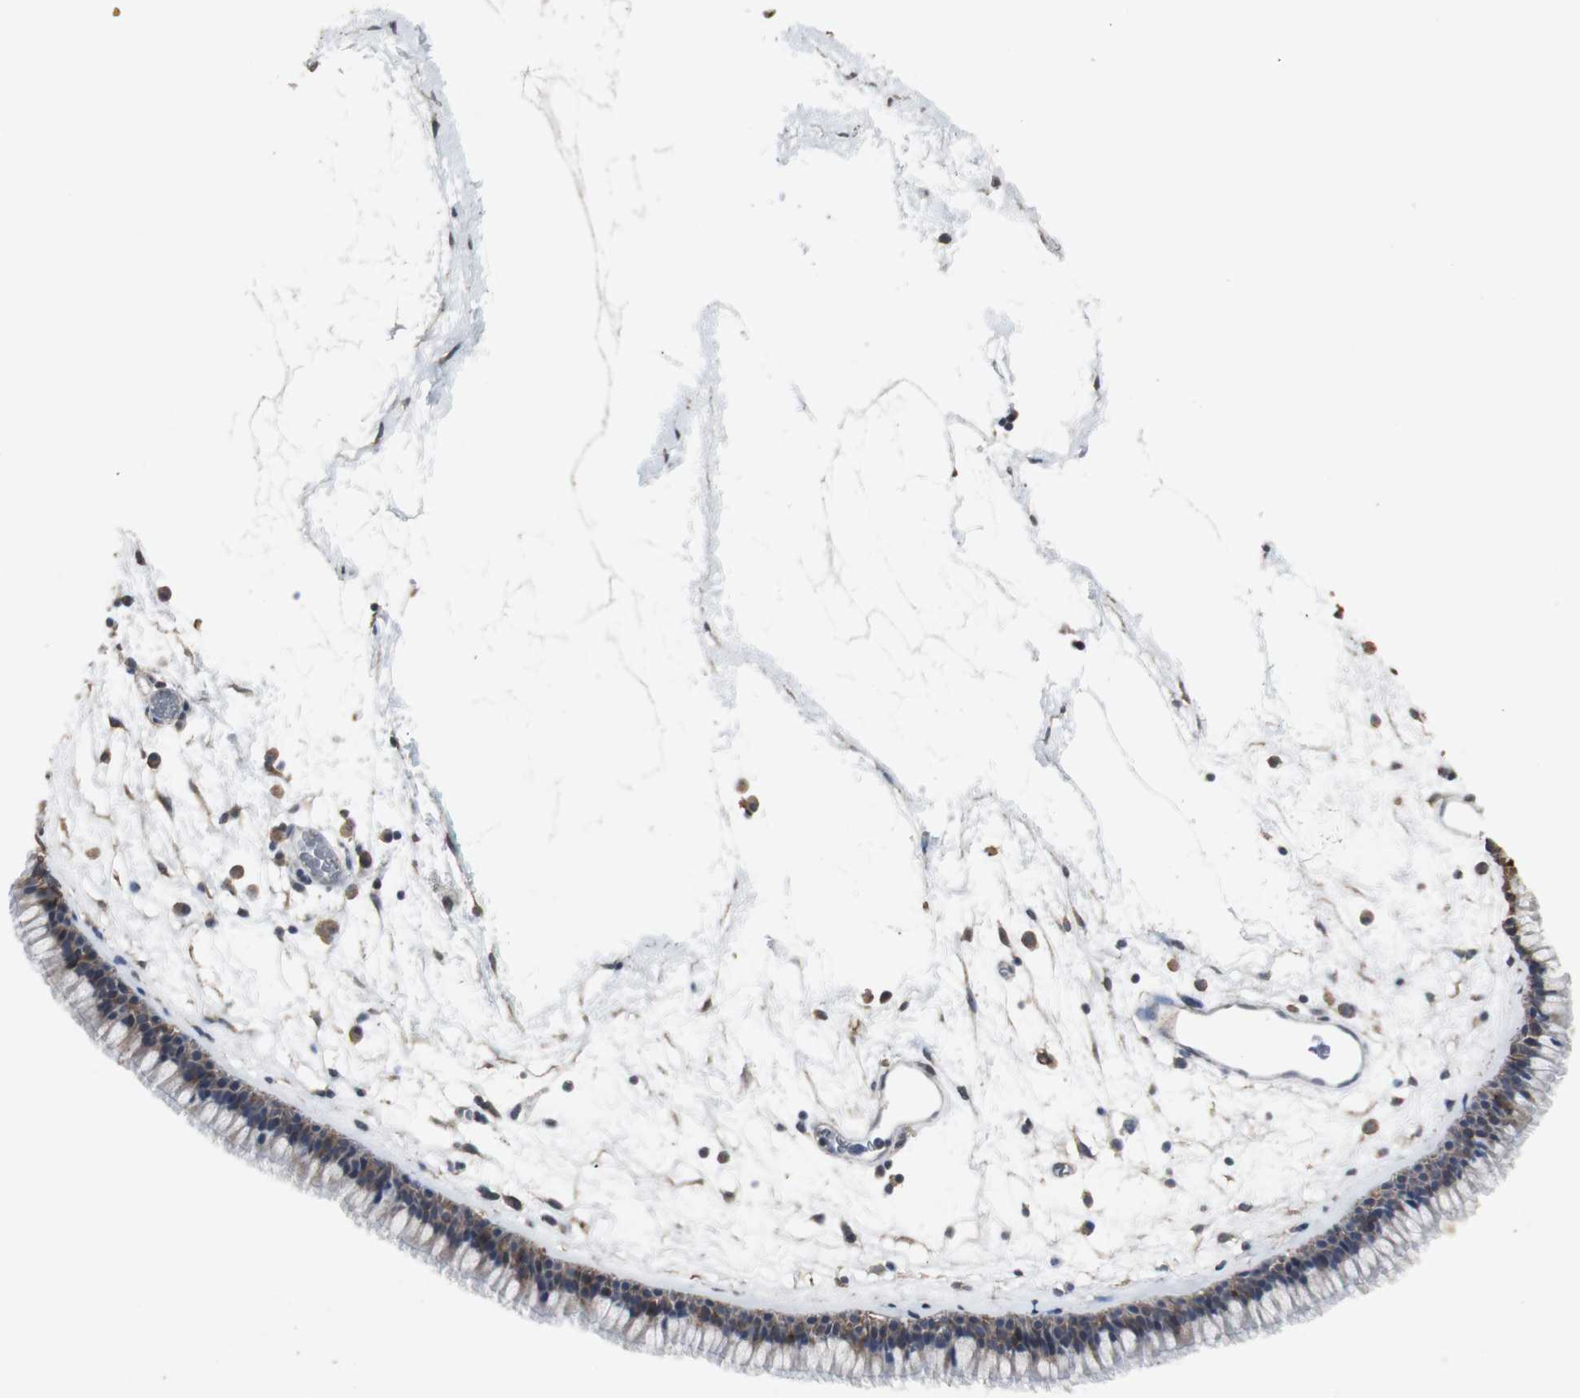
{"staining": {"intensity": "moderate", "quantity": ">75%", "location": "cytoplasmic/membranous"}, "tissue": "nasopharynx", "cell_type": "Respiratory epithelial cells", "image_type": "normal", "snomed": [{"axis": "morphology", "description": "Normal tissue, NOS"}, {"axis": "morphology", "description": "Inflammation, NOS"}, {"axis": "topography", "description": "Nasopharynx"}], "caption": "Benign nasopharynx exhibits moderate cytoplasmic/membranous staining in about >75% of respiratory epithelial cells (Stains: DAB (3,3'-diaminobenzidine) in brown, nuclei in blue, Microscopy: brightfield microscopy at high magnification)..", "gene": "HPRT1", "patient": {"sex": "male", "age": 48}}